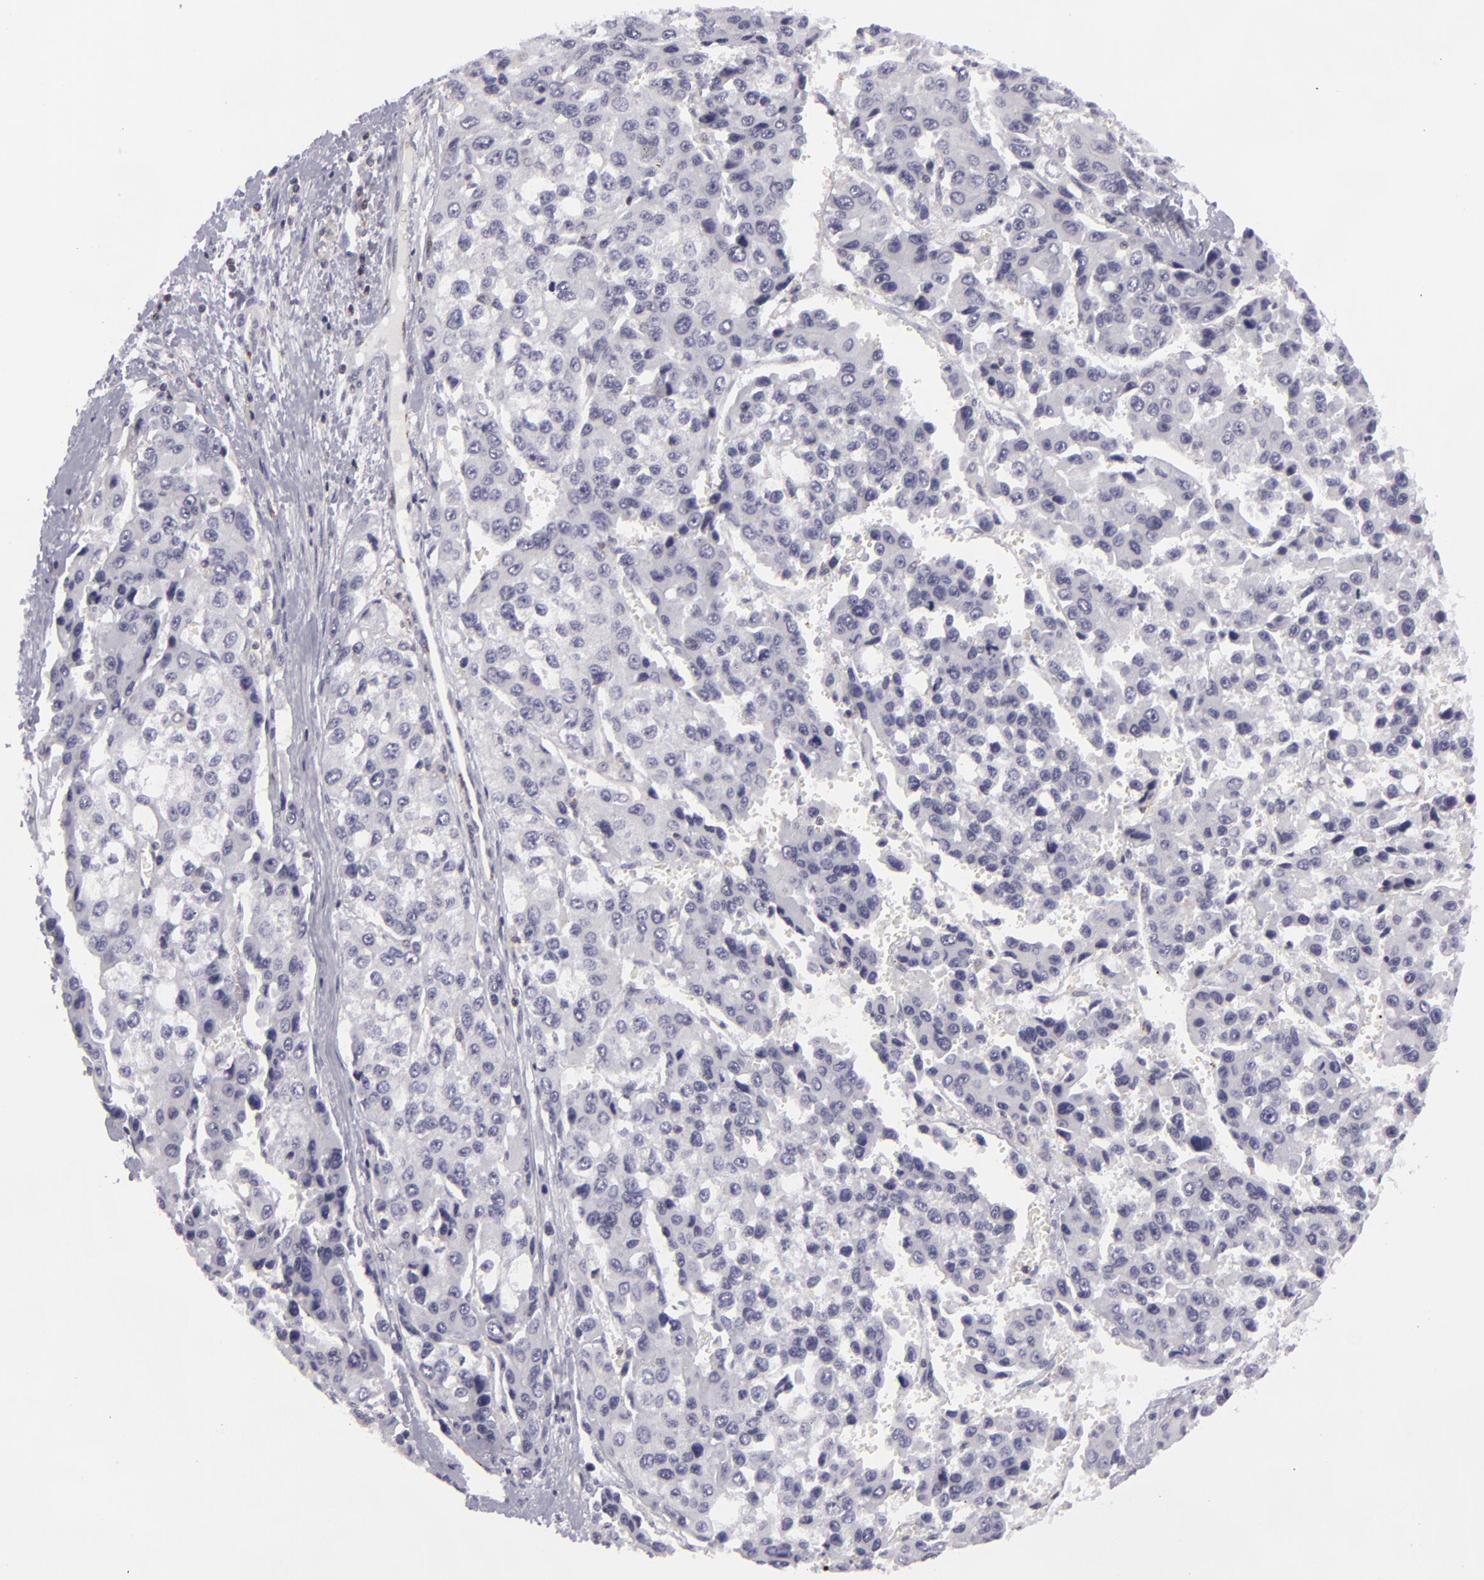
{"staining": {"intensity": "negative", "quantity": "none", "location": "none"}, "tissue": "liver cancer", "cell_type": "Tumor cells", "image_type": "cancer", "snomed": [{"axis": "morphology", "description": "Carcinoma, Hepatocellular, NOS"}, {"axis": "topography", "description": "Liver"}], "caption": "Tumor cells show no significant positivity in hepatocellular carcinoma (liver). (DAB (3,3'-diaminobenzidine) immunohistochemistry (IHC) visualized using brightfield microscopy, high magnification).", "gene": "KCNAB2", "patient": {"sex": "female", "age": 66}}